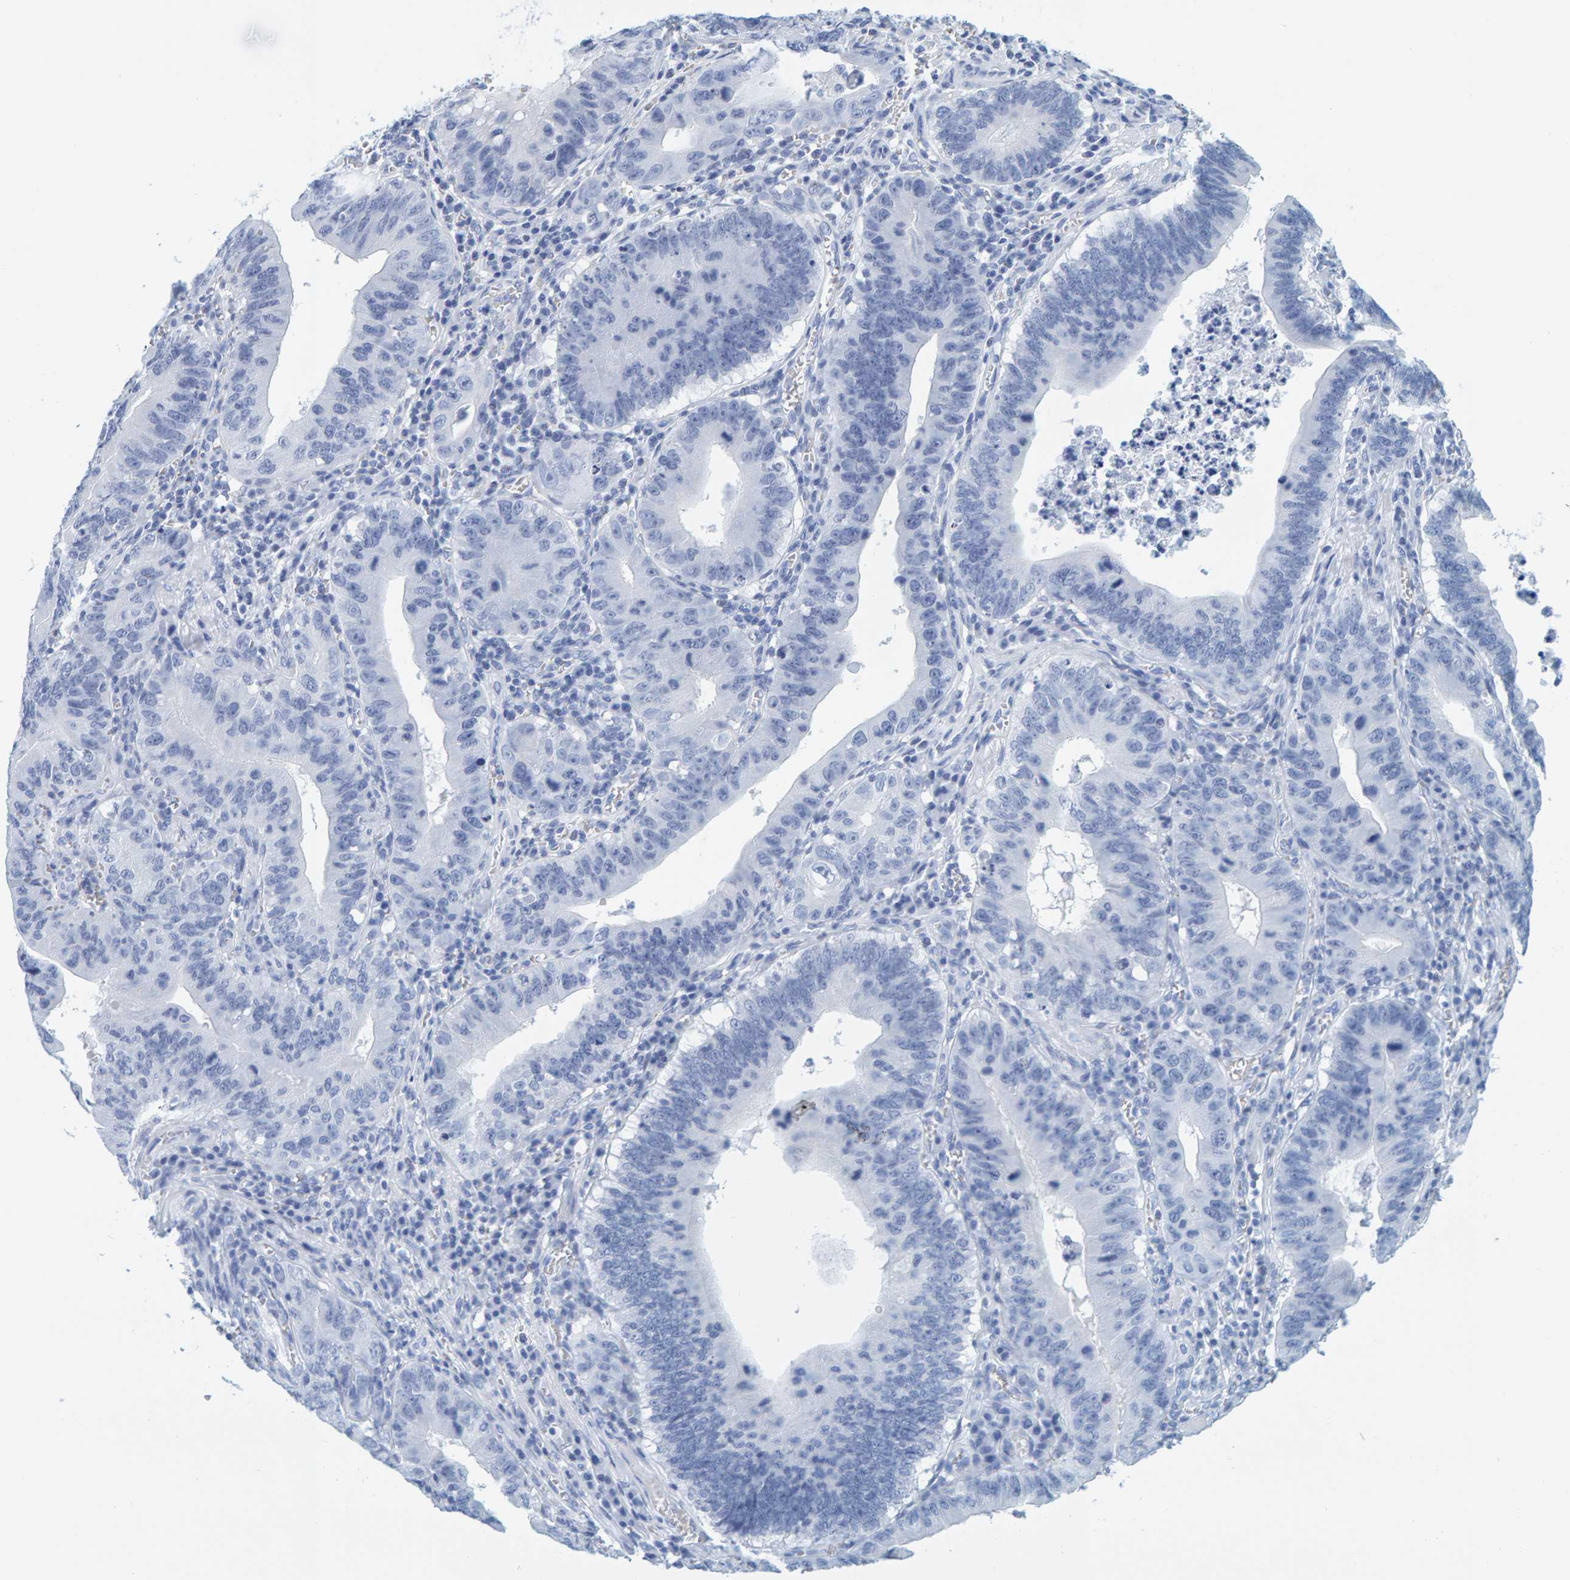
{"staining": {"intensity": "negative", "quantity": "none", "location": "none"}, "tissue": "stomach cancer", "cell_type": "Tumor cells", "image_type": "cancer", "snomed": [{"axis": "morphology", "description": "Adenocarcinoma, NOS"}, {"axis": "topography", "description": "Stomach"}, {"axis": "topography", "description": "Gastric cardia"}], "caption": "The histopathology image displays no significant staining in tumor cells of adenocarcinoma (stomach).", "gene": "SFTPC", "patient": {"sex": "male", "age": 59}}